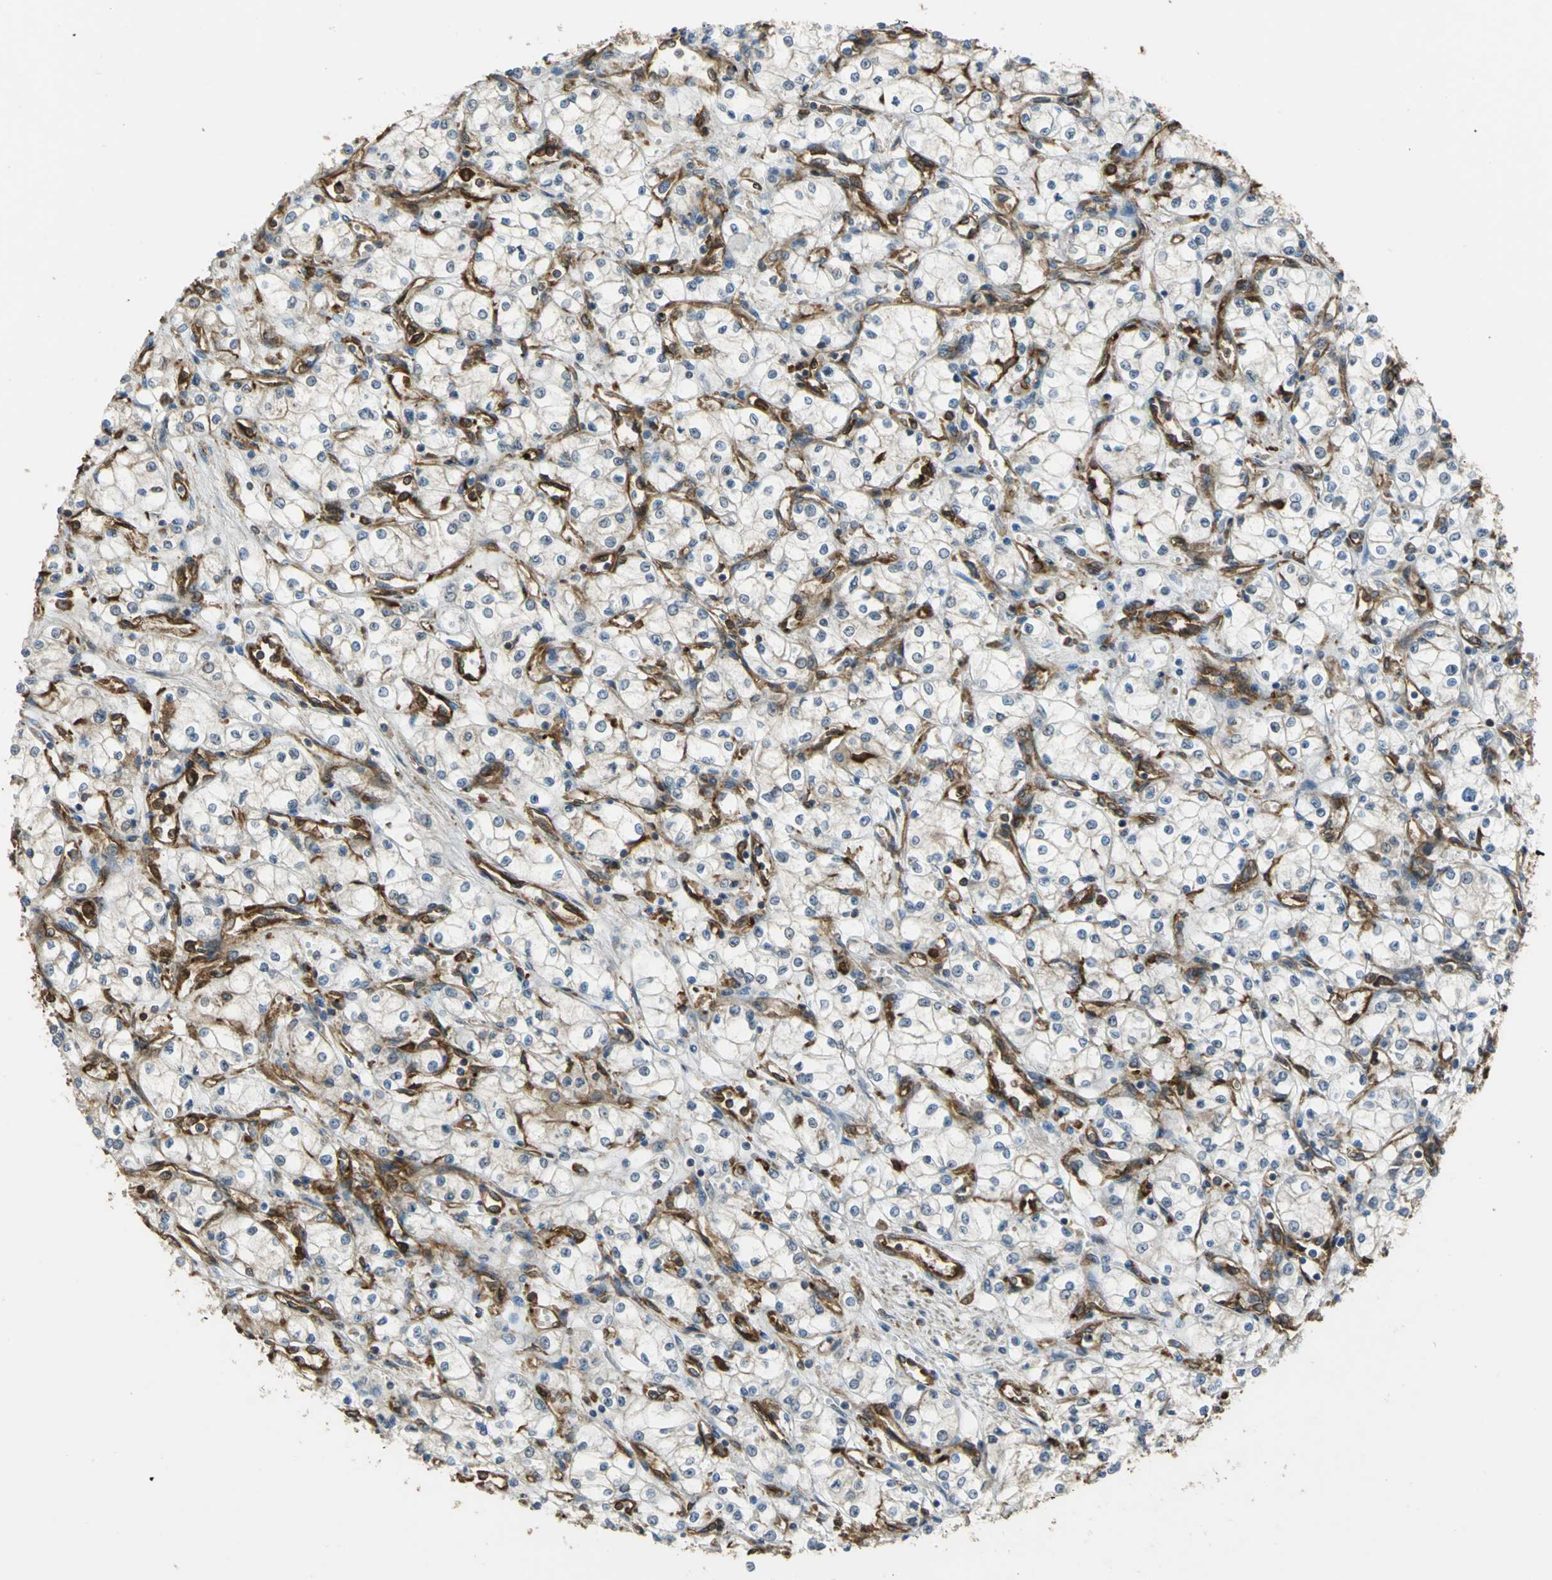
{"staining": {"intensity": "negative", "quantity": "none", "location": "none"}, "tissue": "renal cancer", "cell_type": "Tumor cells", "image_type": "cancer", "snomed": [{"axis": "morphology", "description": "Normal tissue, NOS"}, {"axis": "morphology", "description": "Adenocarcinoma, NOS"}, {"axis": "topography", "description": "Kidney"}], "caption": "Immunohistochemical staining of human adenocarcinoma (renal) shows no significant expression in tumor cells.", "gene": "TLN1", "patient": {"sex": "male", "age": 59}}